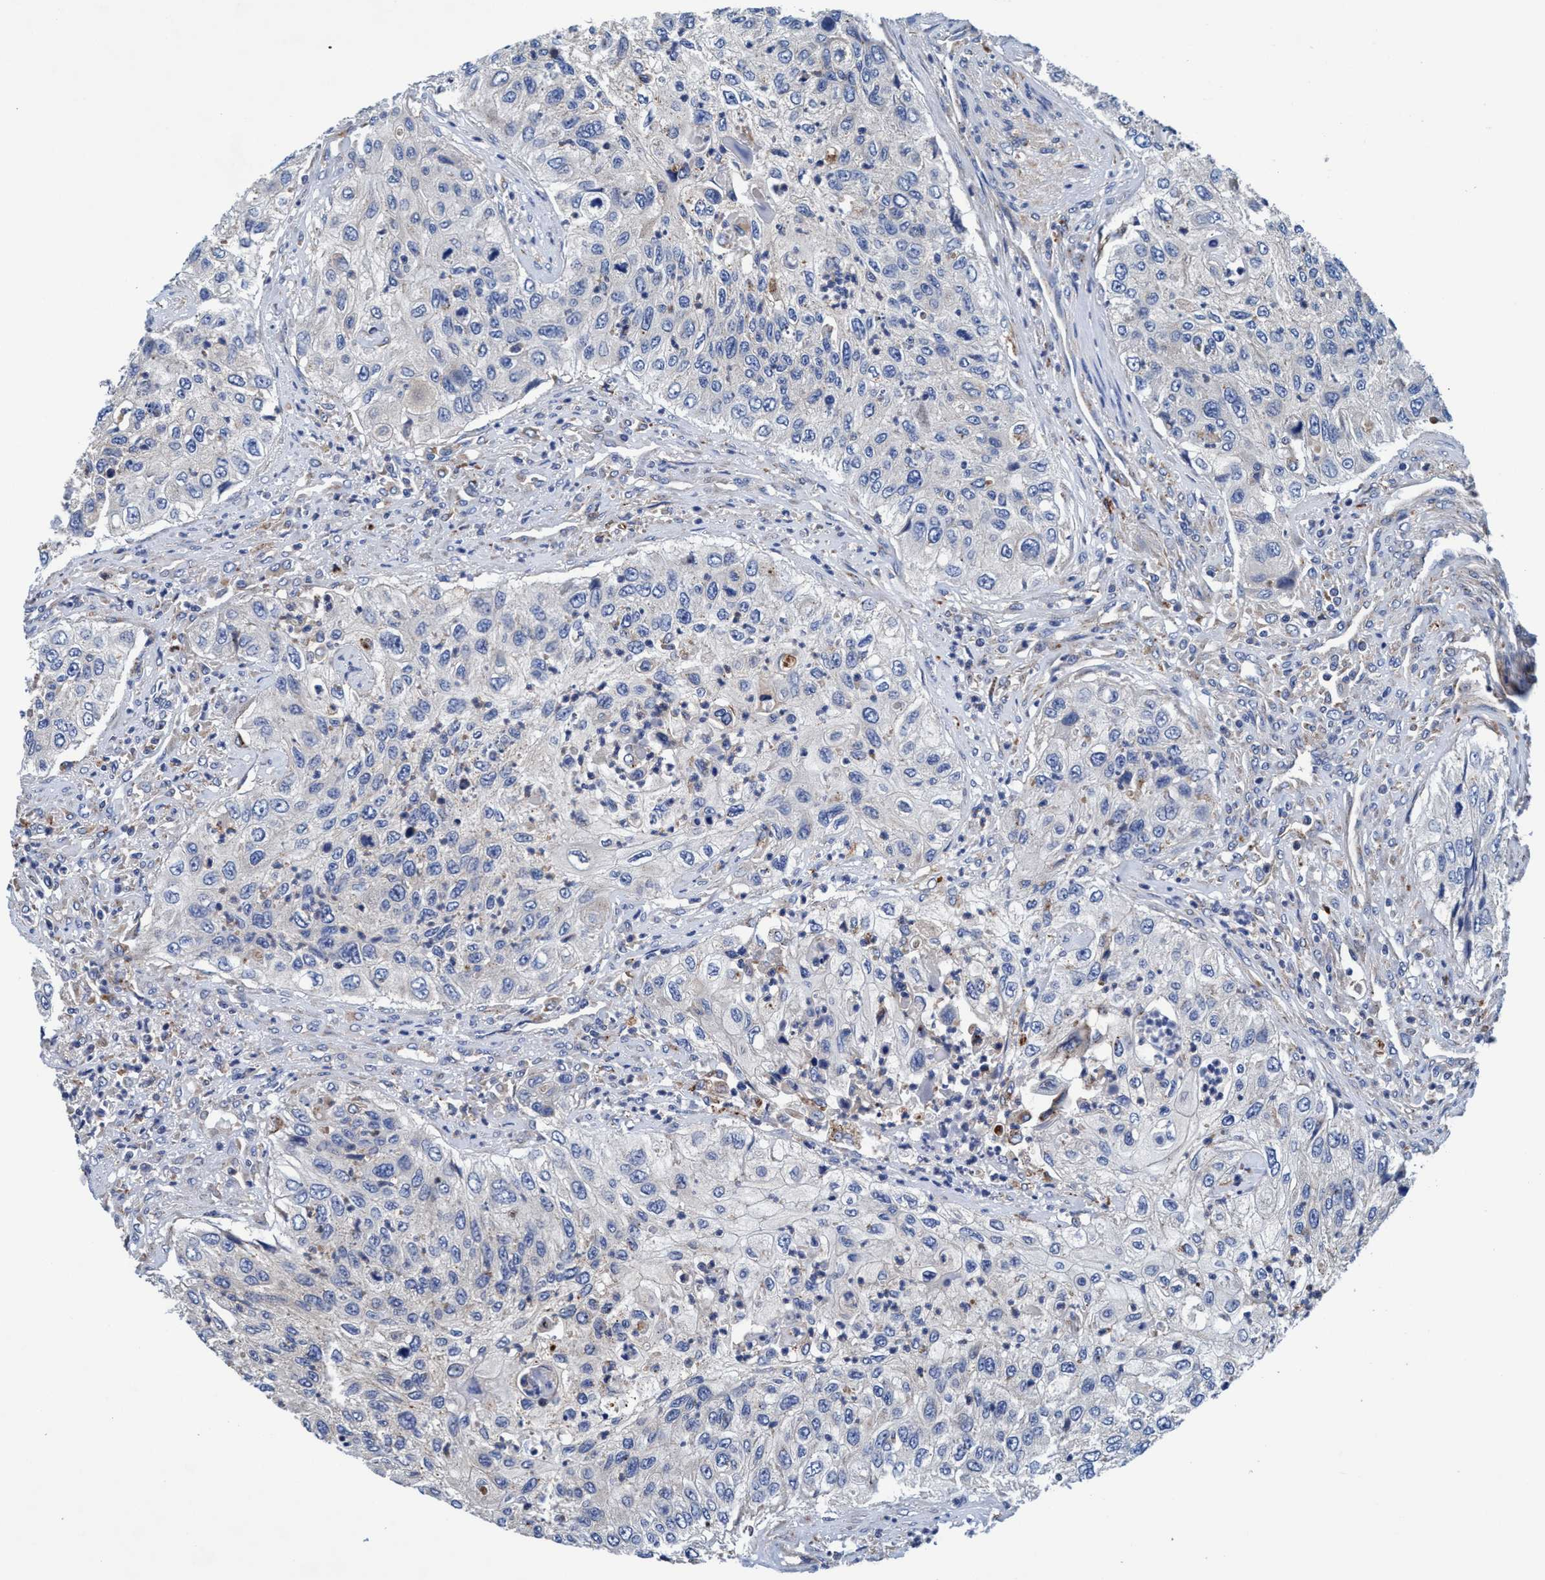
{"staining": {"intensity": "negative", "quantity": "none", "location": "none"}, "tissue": "urothelial cancer", "cell_type": "Tumor cells", "image_type": "cancer", "snomed": [{"axis": "morphology", "description": "Urothelial carcinoma, High grade"}, {"axis": "topography", "description": "Urinary bladder"}], "caption": "Immunohistochemical staining of human urothelial cancer displays no significant positivity in tumor cells.", "gene": "ENDOG", "patient": {"sex": "female", "age": 60}}